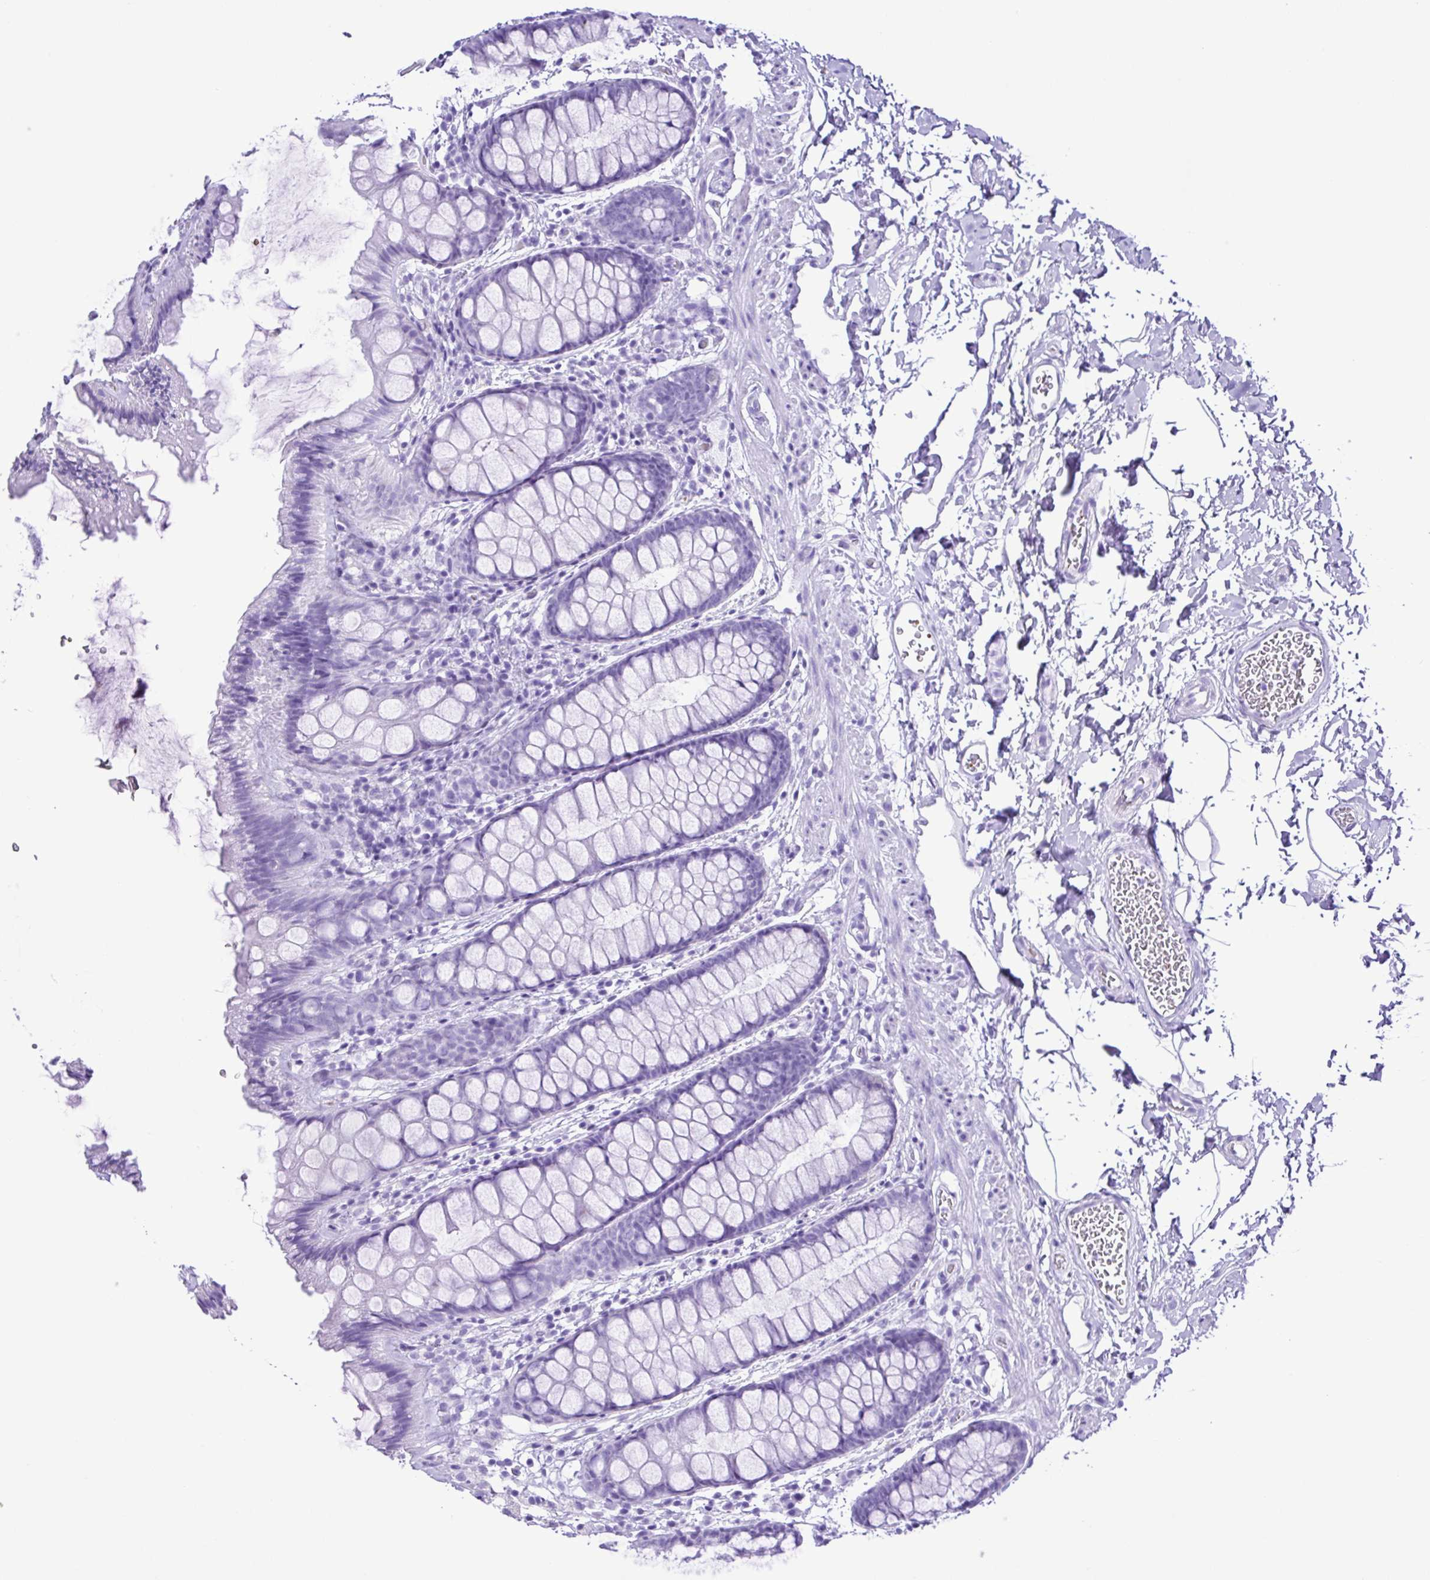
{"staining": {"intensity": "negative", "quantity": "none", "location": "none"}, "tissue": "rectum", "cell_type": "Glandular cells", "image_type": "normal", "snomed": [{"axis": "morphology", "description": "Normal tissue, NOS"}, {"axis": "topography", "description": "Rectum"}], "caption": "The immunohistochemistry photomicrograph has no significant positivity in glandular cells of rectum. The staining was performed using DAB to visualize the protein expression in brown, while the nuclei were stained in blue with hematoxylin (Magnification: 20x).", "gene": "SYT1", "patient": {"sex": "female", "age": 62}}